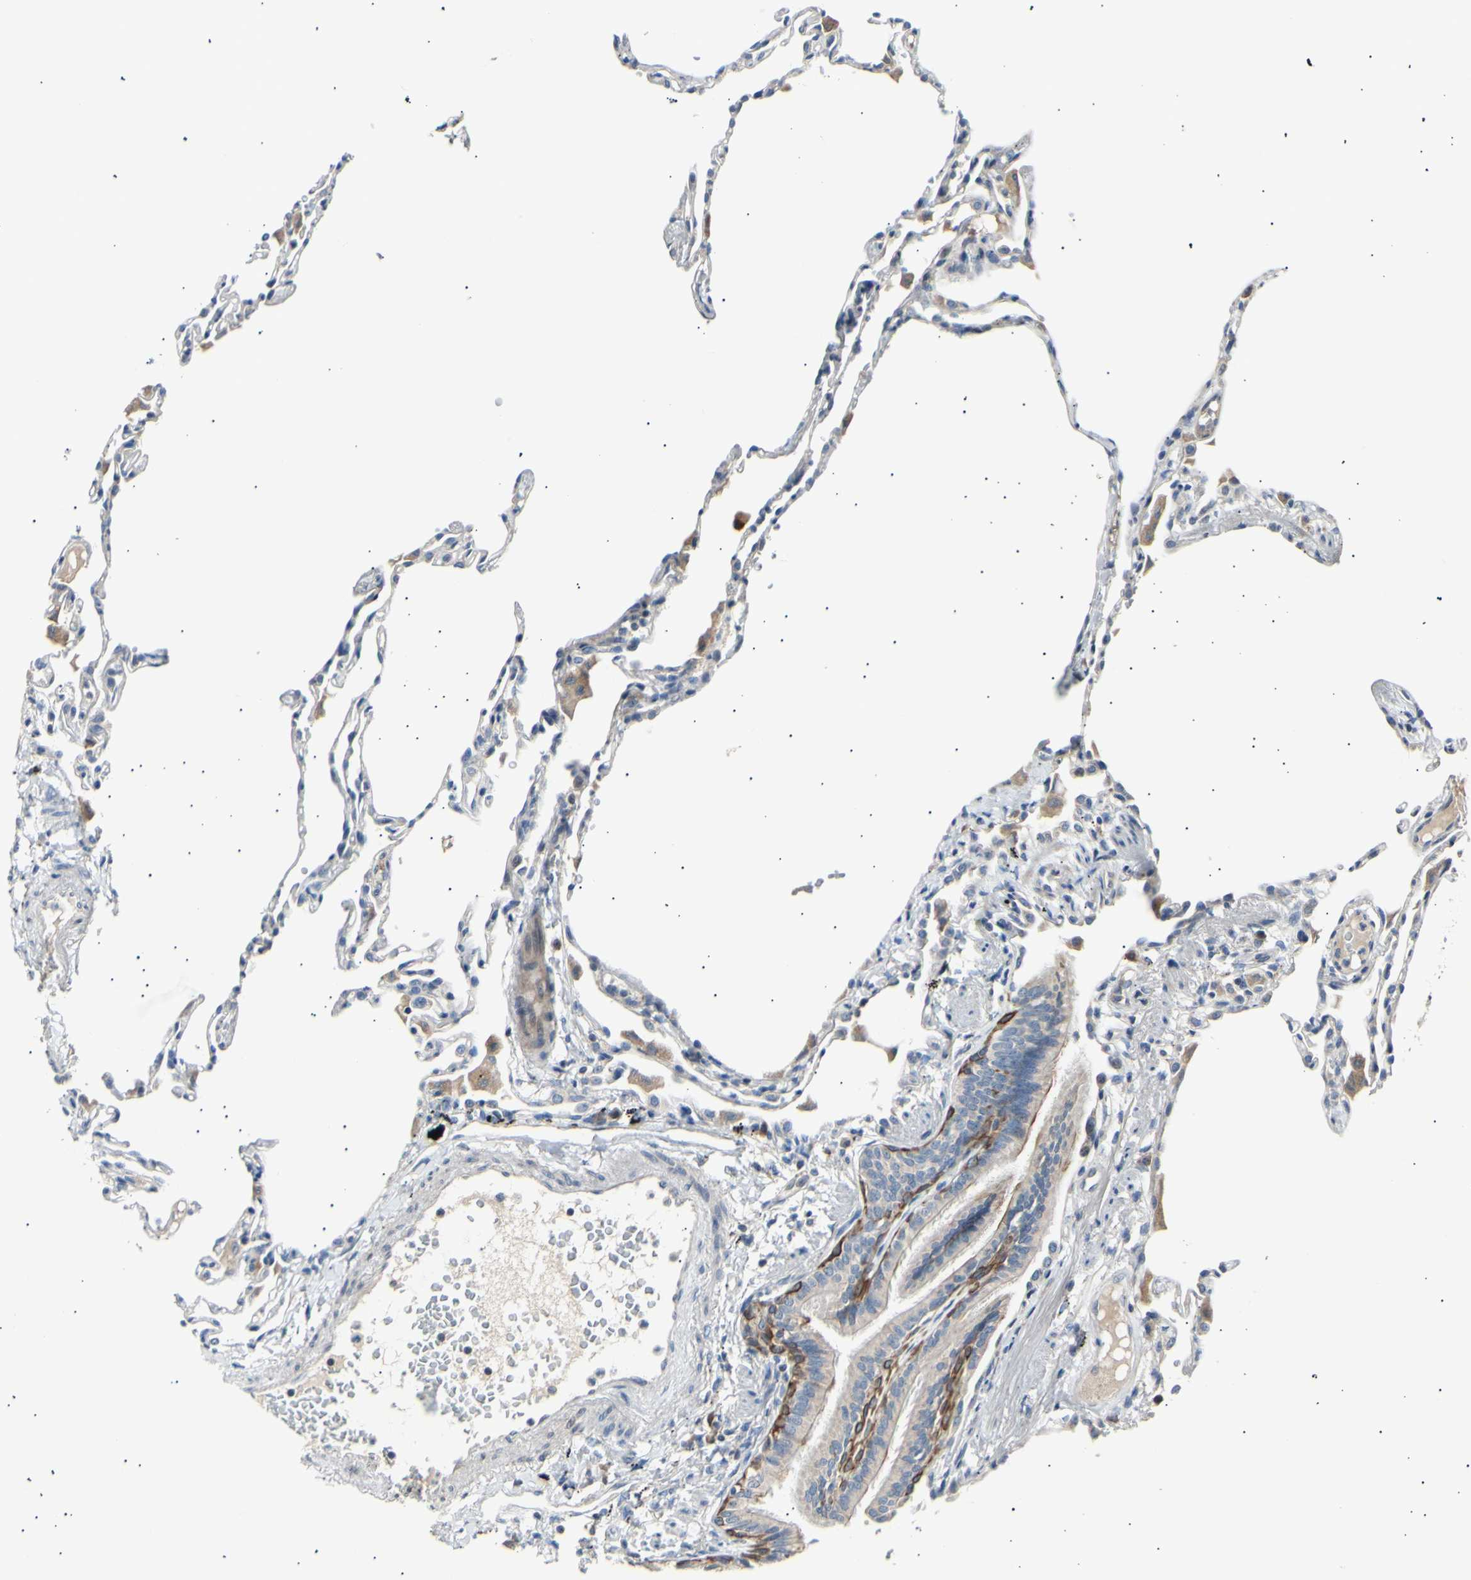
{"staining": {"intensity": "negative", "quantity": "none", "location": "none"}, "tissue": "lung", "cell_type": "Alveolar cells", "image_type": "normal", "snomed": [{"axis": "morphology", "description": "Normal tissue, NOS"}, {"axis": "topography", "description": "Lung"}], "caption": "Alveolar cells are negative for brown protein staining in unremarkable lung.", "gene": "ITGA6", "patient": {"sex": "female", "age": 49}}